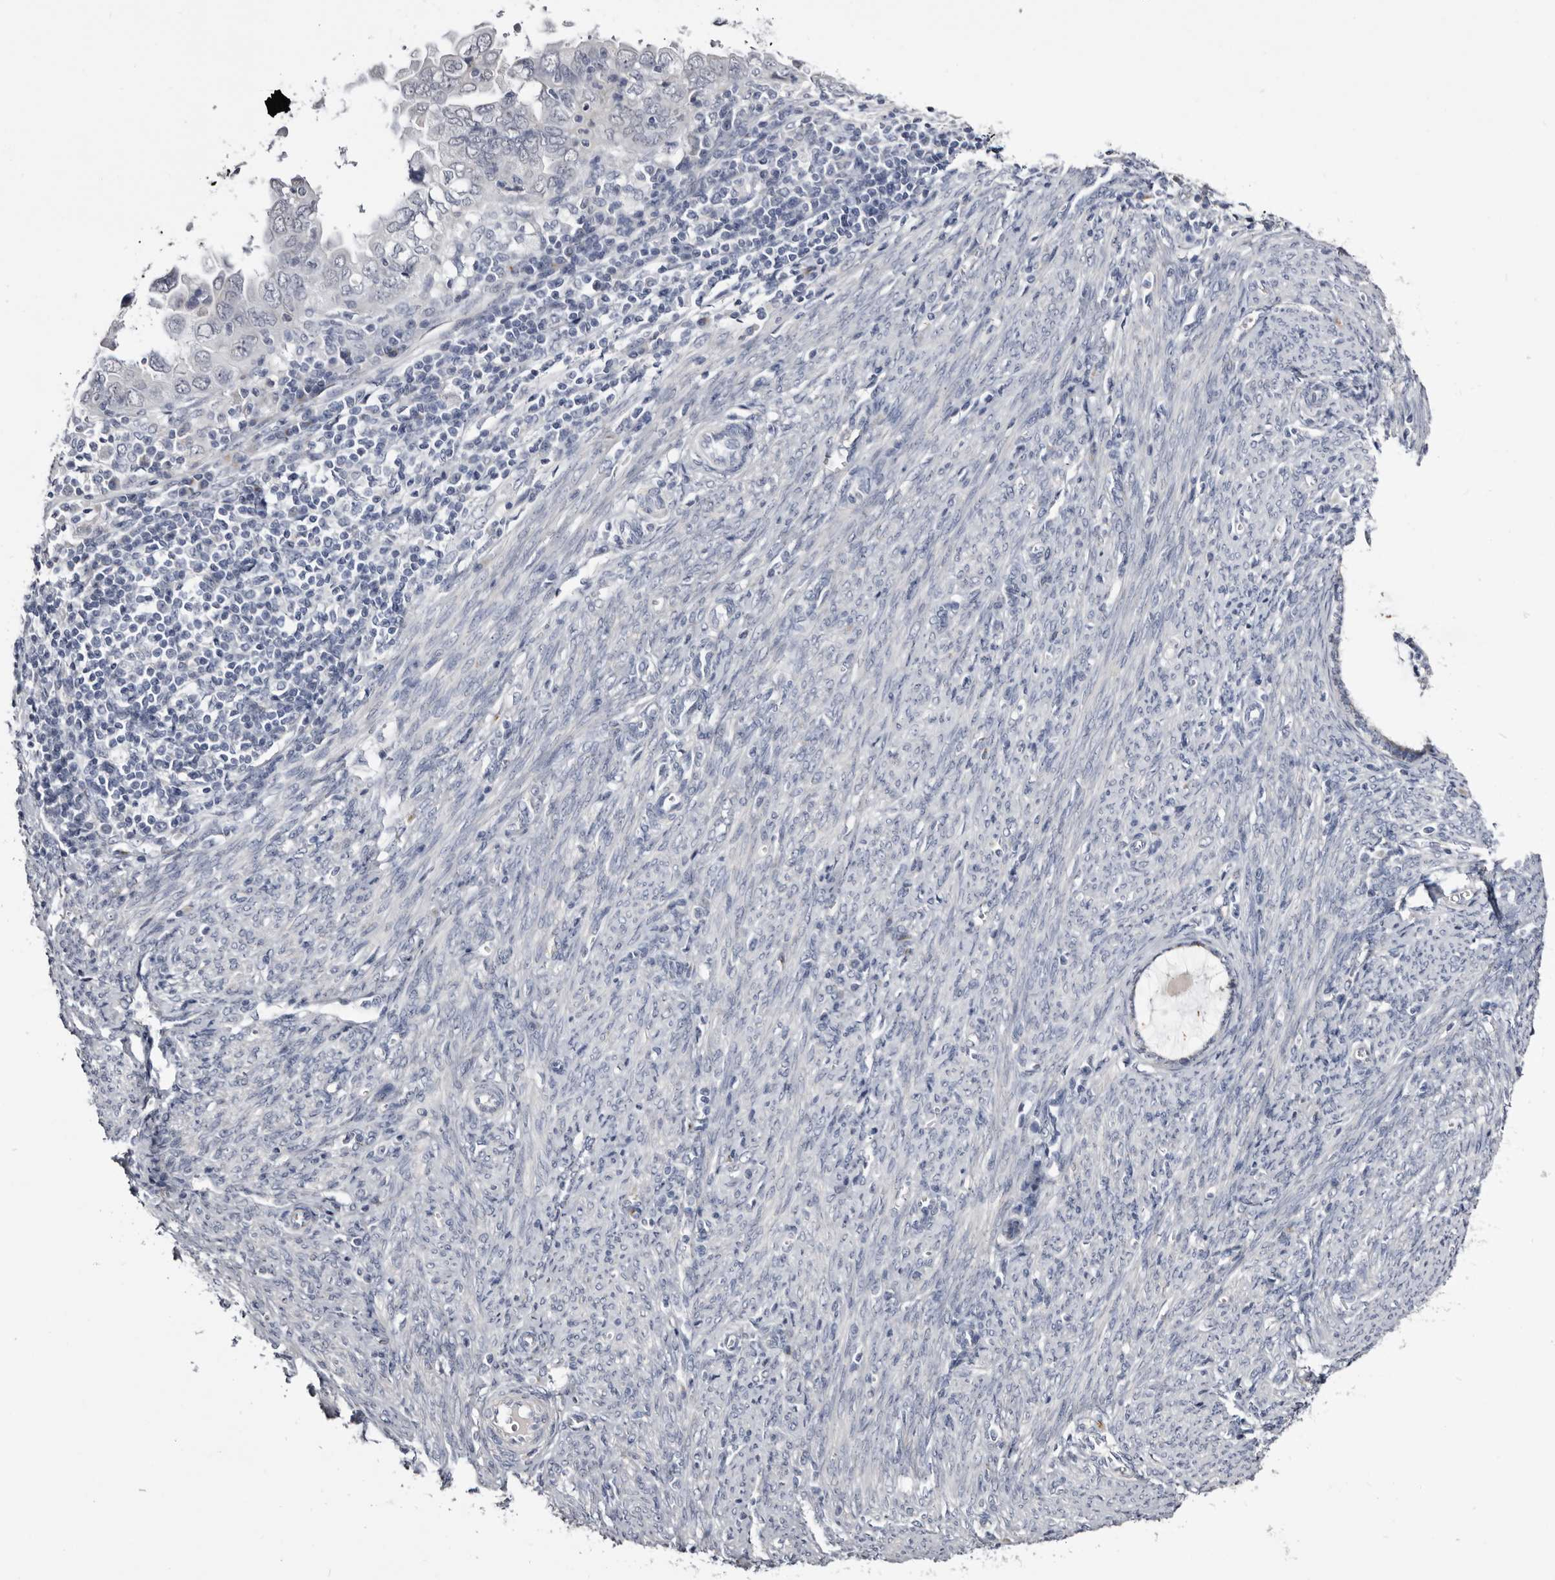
{"staining": {"intensity": "negative", "quantity": "none", "location": "none"}, "tissue": "endometrial cancer", "cell_type": "Tumor cells", "image_type": "cancer", "snomed": [{"axis": "morphology", "description": "Adenocarcinoma, NOS"}, {"axis": "topography", "description": "Uterus"}], "caption": "DAB immunohistochemical staining of endometrial cancer (adenocarcinoma) demonstrates no significant expression in tumor cells.", "gene": "CASQ1", "patient": {"sex": "female", "age": 77}}